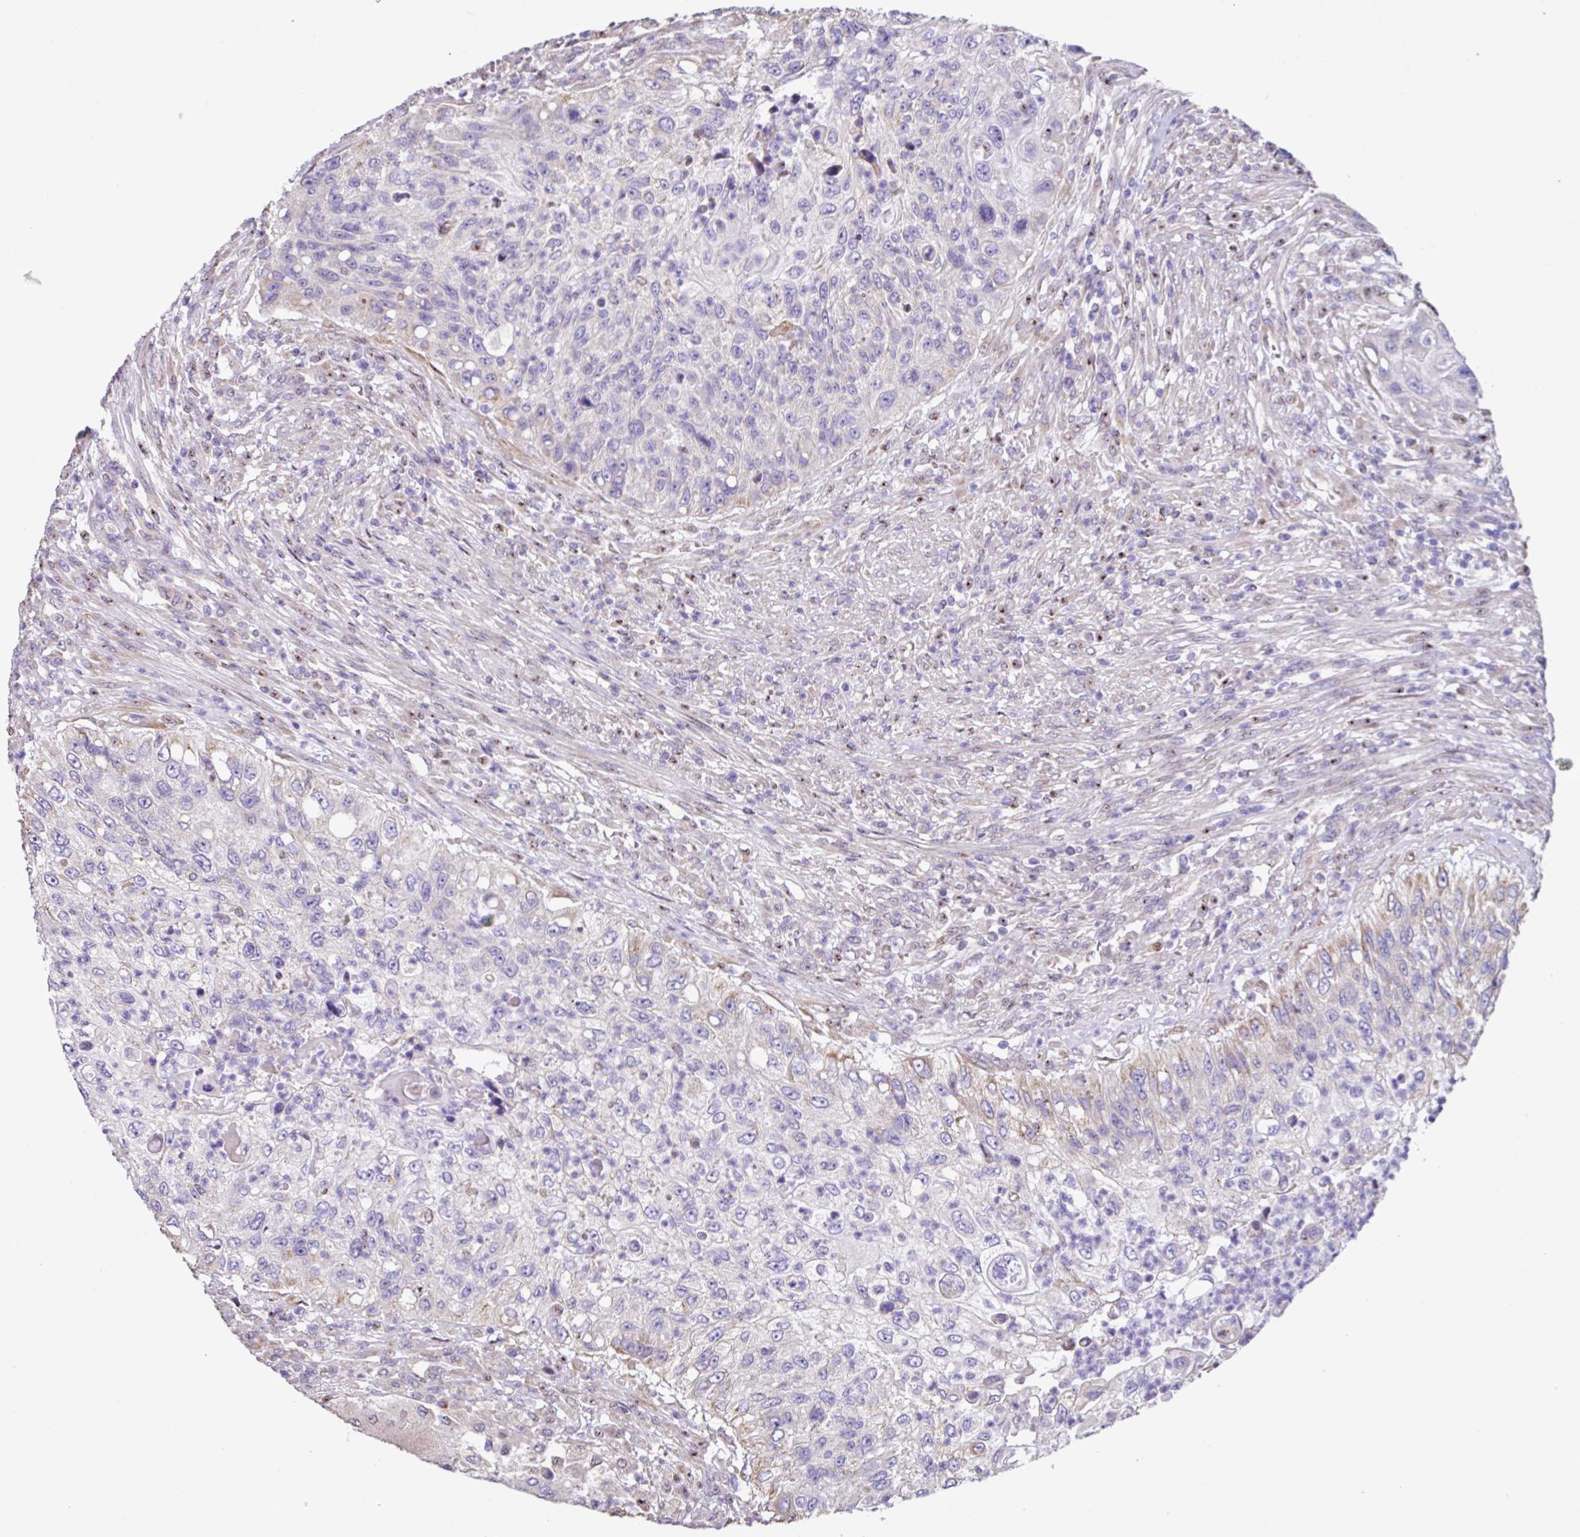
{"staining": {"intensity": "negative", "quantity": "none", "location": "none"}, "tissue": "urothelial cancer", "cell_type": "Tumor cells", "image_type": "cancer", "snomed": [{"axis": "morphology", "description": "Urothelial carcinoma, High grade"}, {"axis": "topography", "description": "Urinary bladder"}], "caption": "This micrograph is of urothelial cancer stained with immunohistochemistry (IHC) to label a protein in brown with the nuclei are counter-stained blue. There is no expression in tumor cells. The staining was performed using DAB to visualize the protein expression in brown, while the nuclei were stained in blue with hematoxylin (Magnification: 20x).", "gene": "ZG16", "patient": {"sex": "female", "age": 60}}